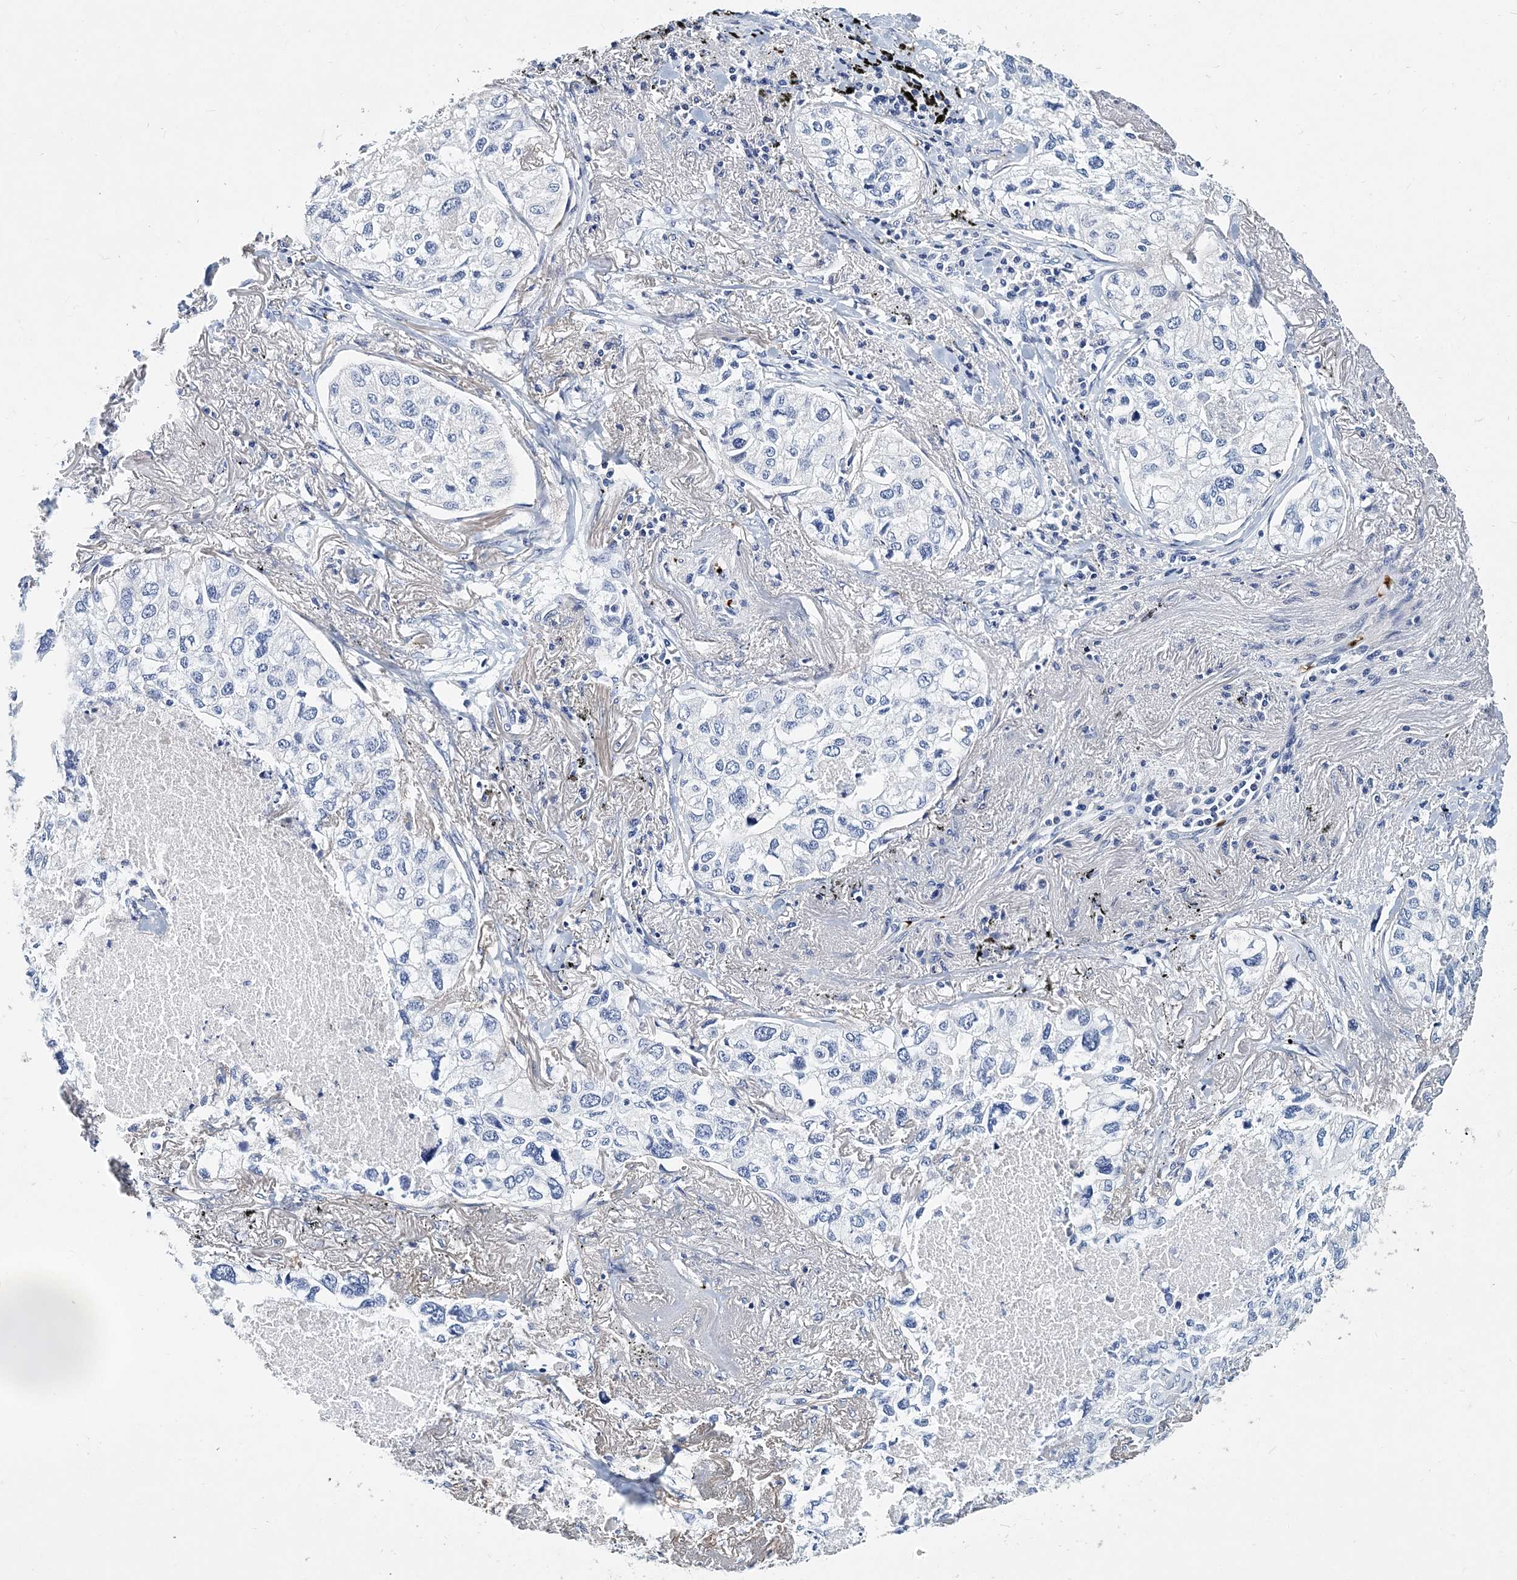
{"staining": {"intensity": "negative", "quantity": "none", "location": "none"}, "tissue": "lung cancer", "cell_type": "Tumor cells", "image_type": "cancer", "snomed": [{"axis": "morphology", "description": "Adenocarcinoma, NOS"}, {"axis": "topography", "description": "Lung"}], "caption": "High power microscopy photomicrograph of an IHC photomicrograph of adenocarcinoma (lung), revealing no significant positivity in tumor cells.", "gene": "ITGA2B", "patient": {"sex": "male", "age": 65}}